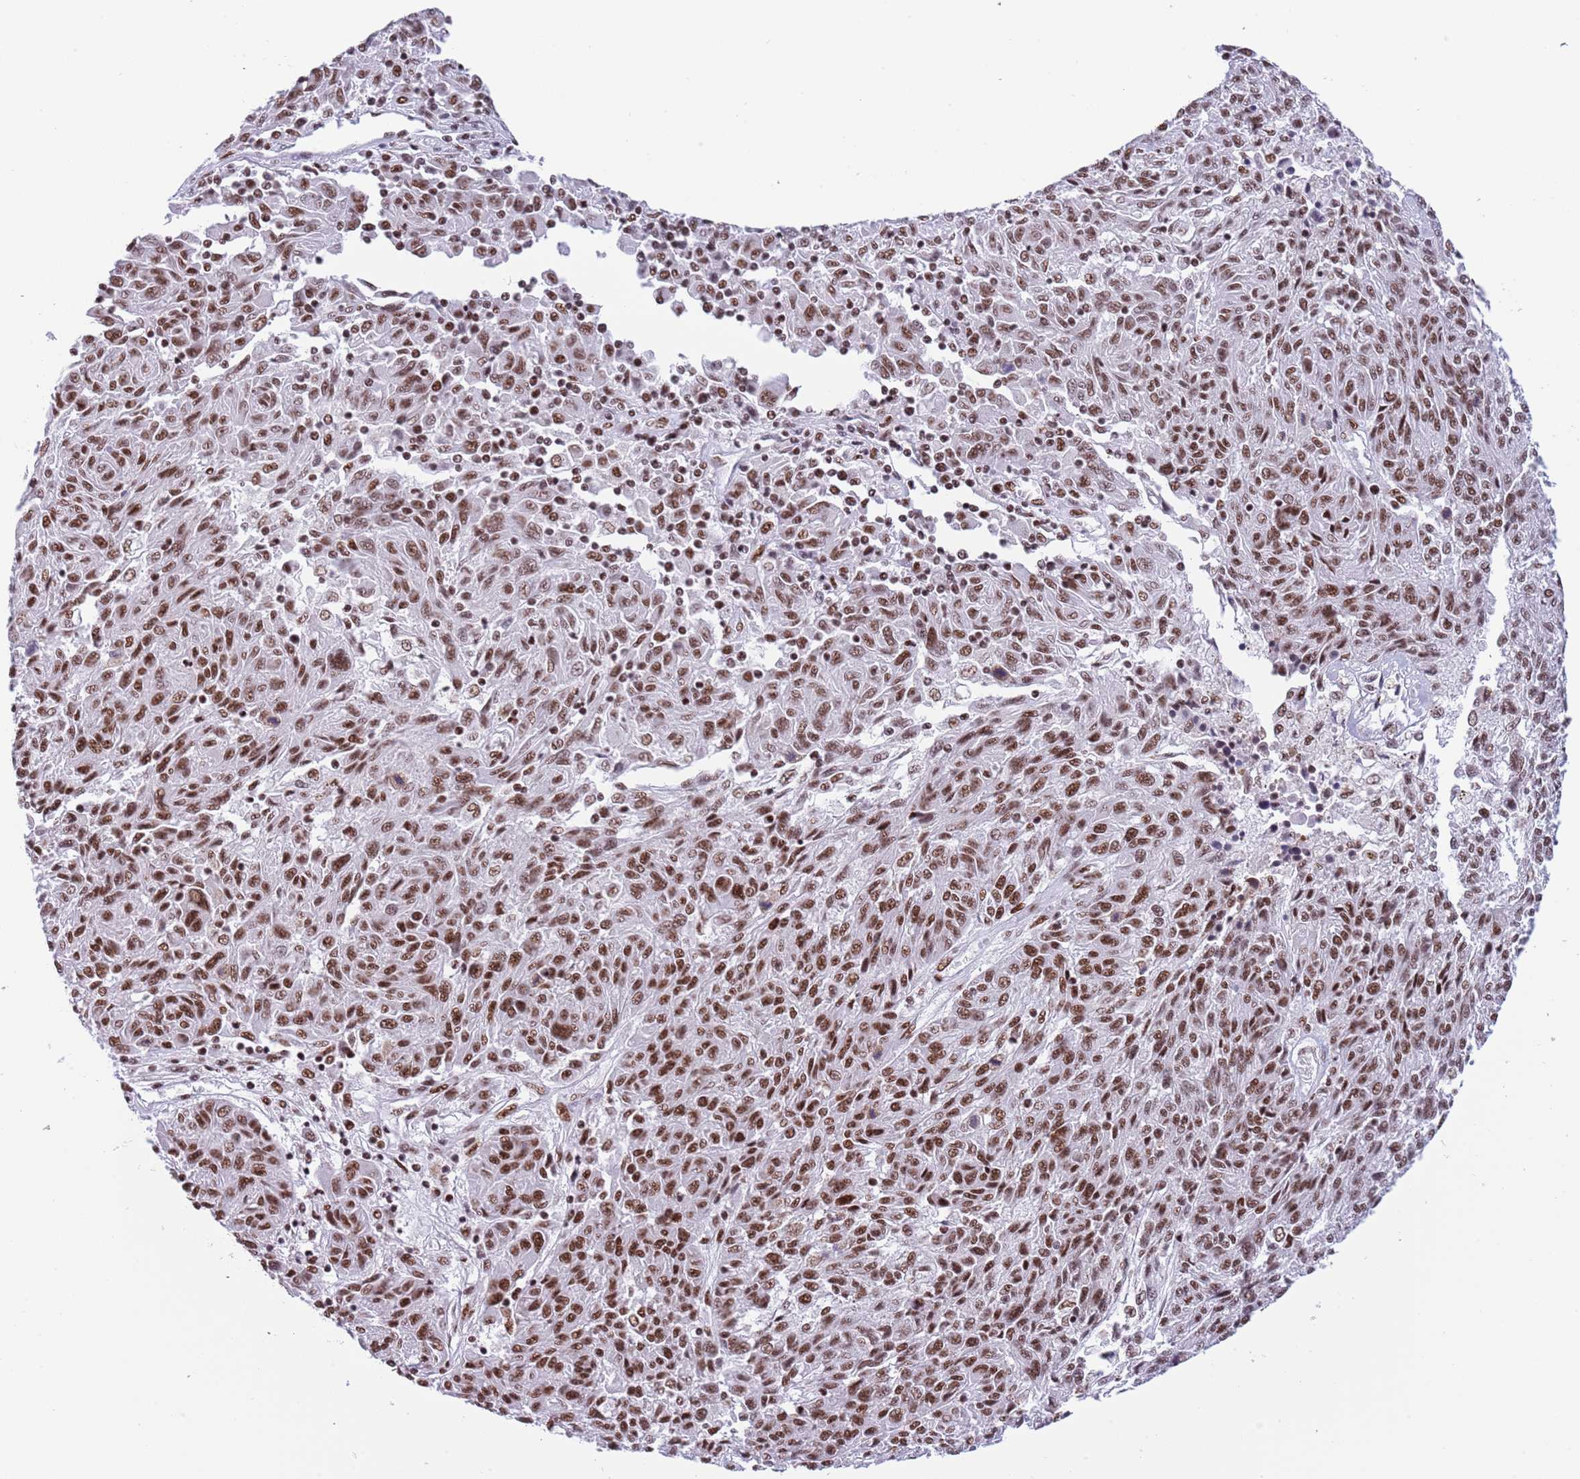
{"staining": {"intensity": "moderate", "quantity": ">75%", "location": "nuclear"}, "tissue": "melanoma", "cell_type": "Tumor cells", "image_type": "cancer", "snomed": [{"axis": "morphology", "description": "Malignant melanoma, NOS"}, {"axis": "topography", "description": "Skin"}], "caption": "A photomicrograph showing moderate nuclear staining in approximately >75% of tumor cells in malignant melanoma, as visualized by brown immunohistochemical staining.", "gene": "SF3A2", "patient": {"sex": "male", "age": 53}}